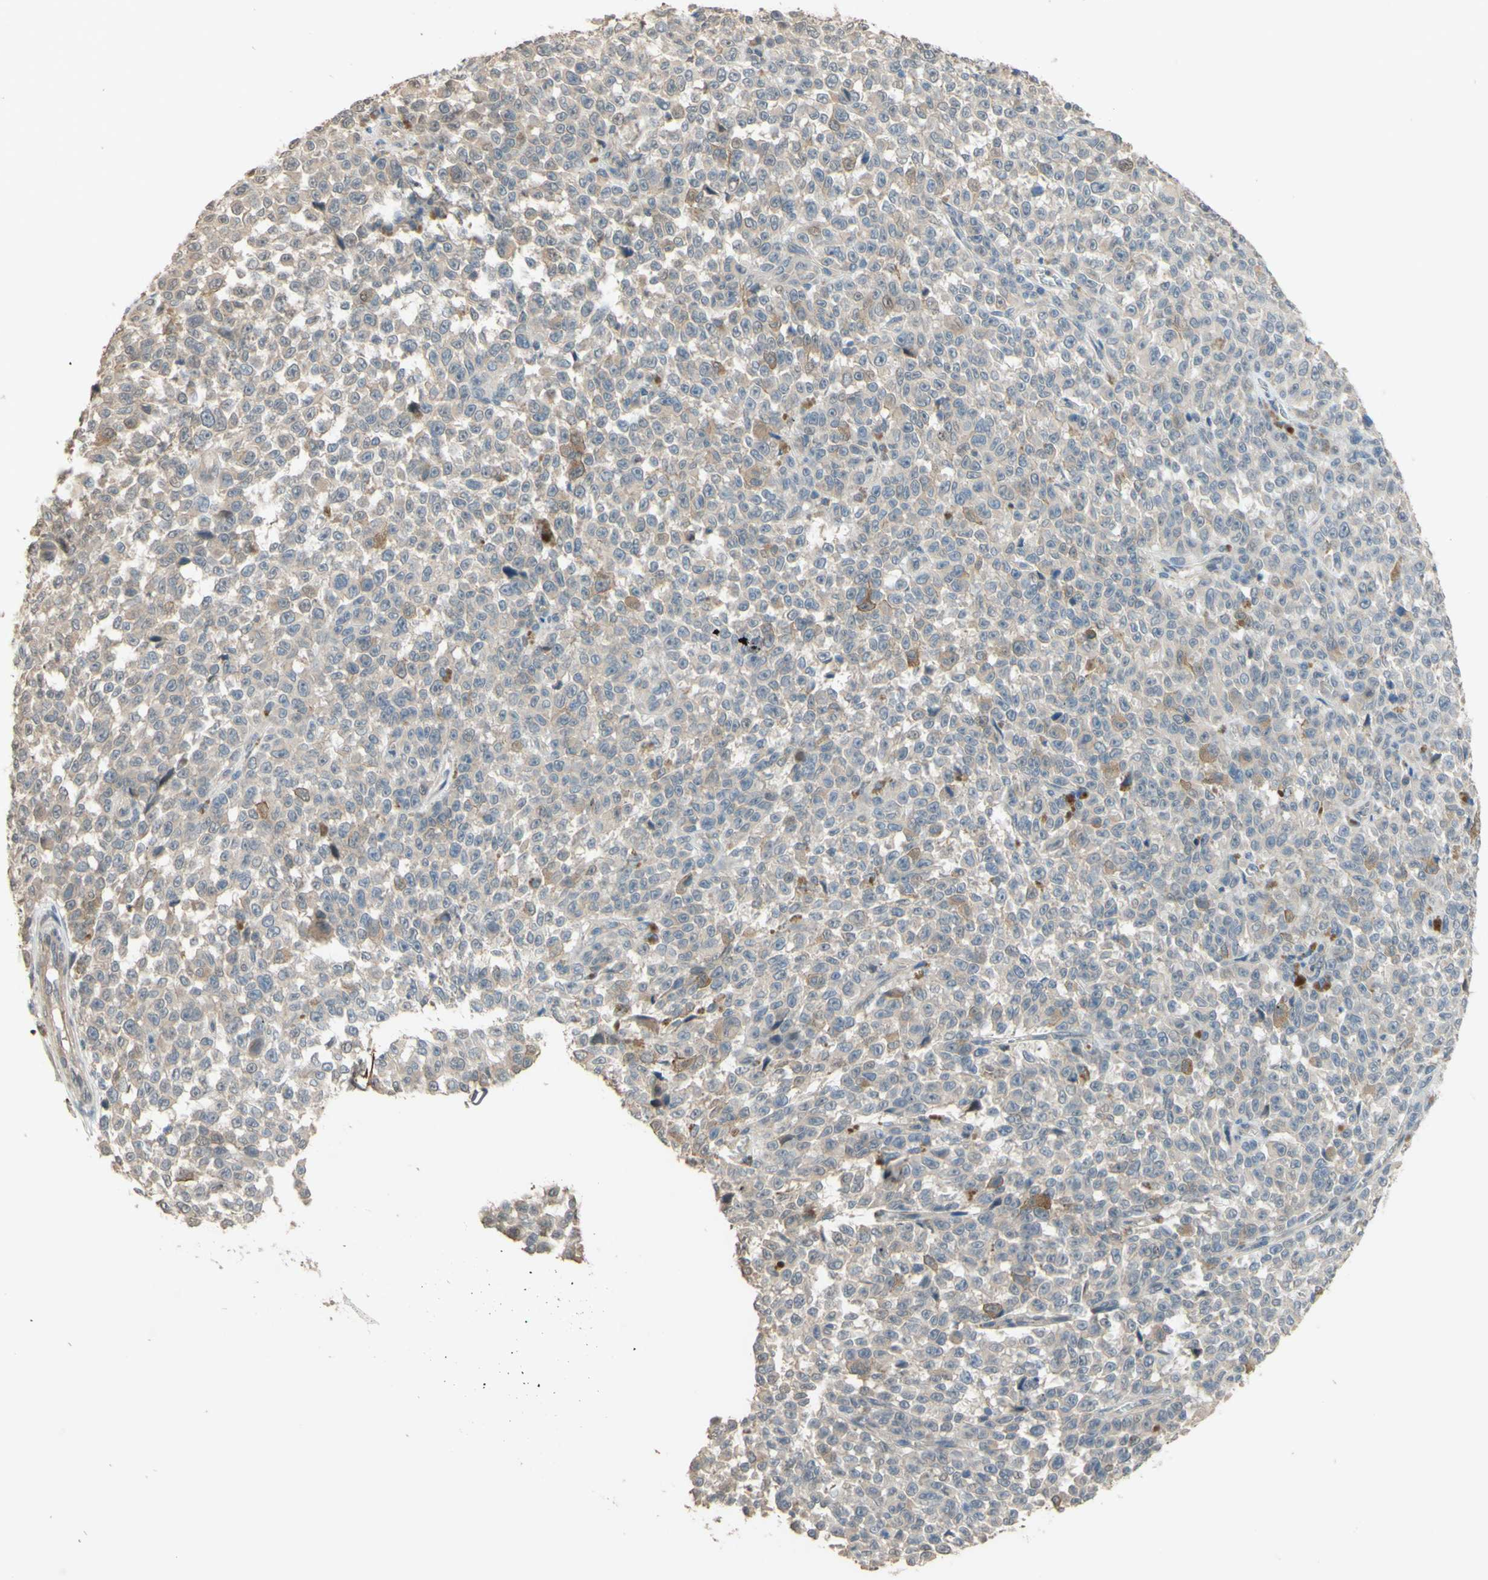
{"staining": {"intensity": "weak", "quantity": "<25%", "location": "cytoplasmic/membranous"}, "tissue": "melanoma", "cell_type": "Tumor cells", "image_type": "cancer", "snomed": [{"axis": "morphology", "description": "Malignant melanoma, NOS"}, {"axis": "topography", "description": "Skin"}], "caption": "Histopathology image shows no protein expression in tumor cells of melanoma tissue. (DAB immunohistochemistry (IHC), high magnification).", "gene": "SMIM19", "patient": {"sex": "female", "age": 82}}